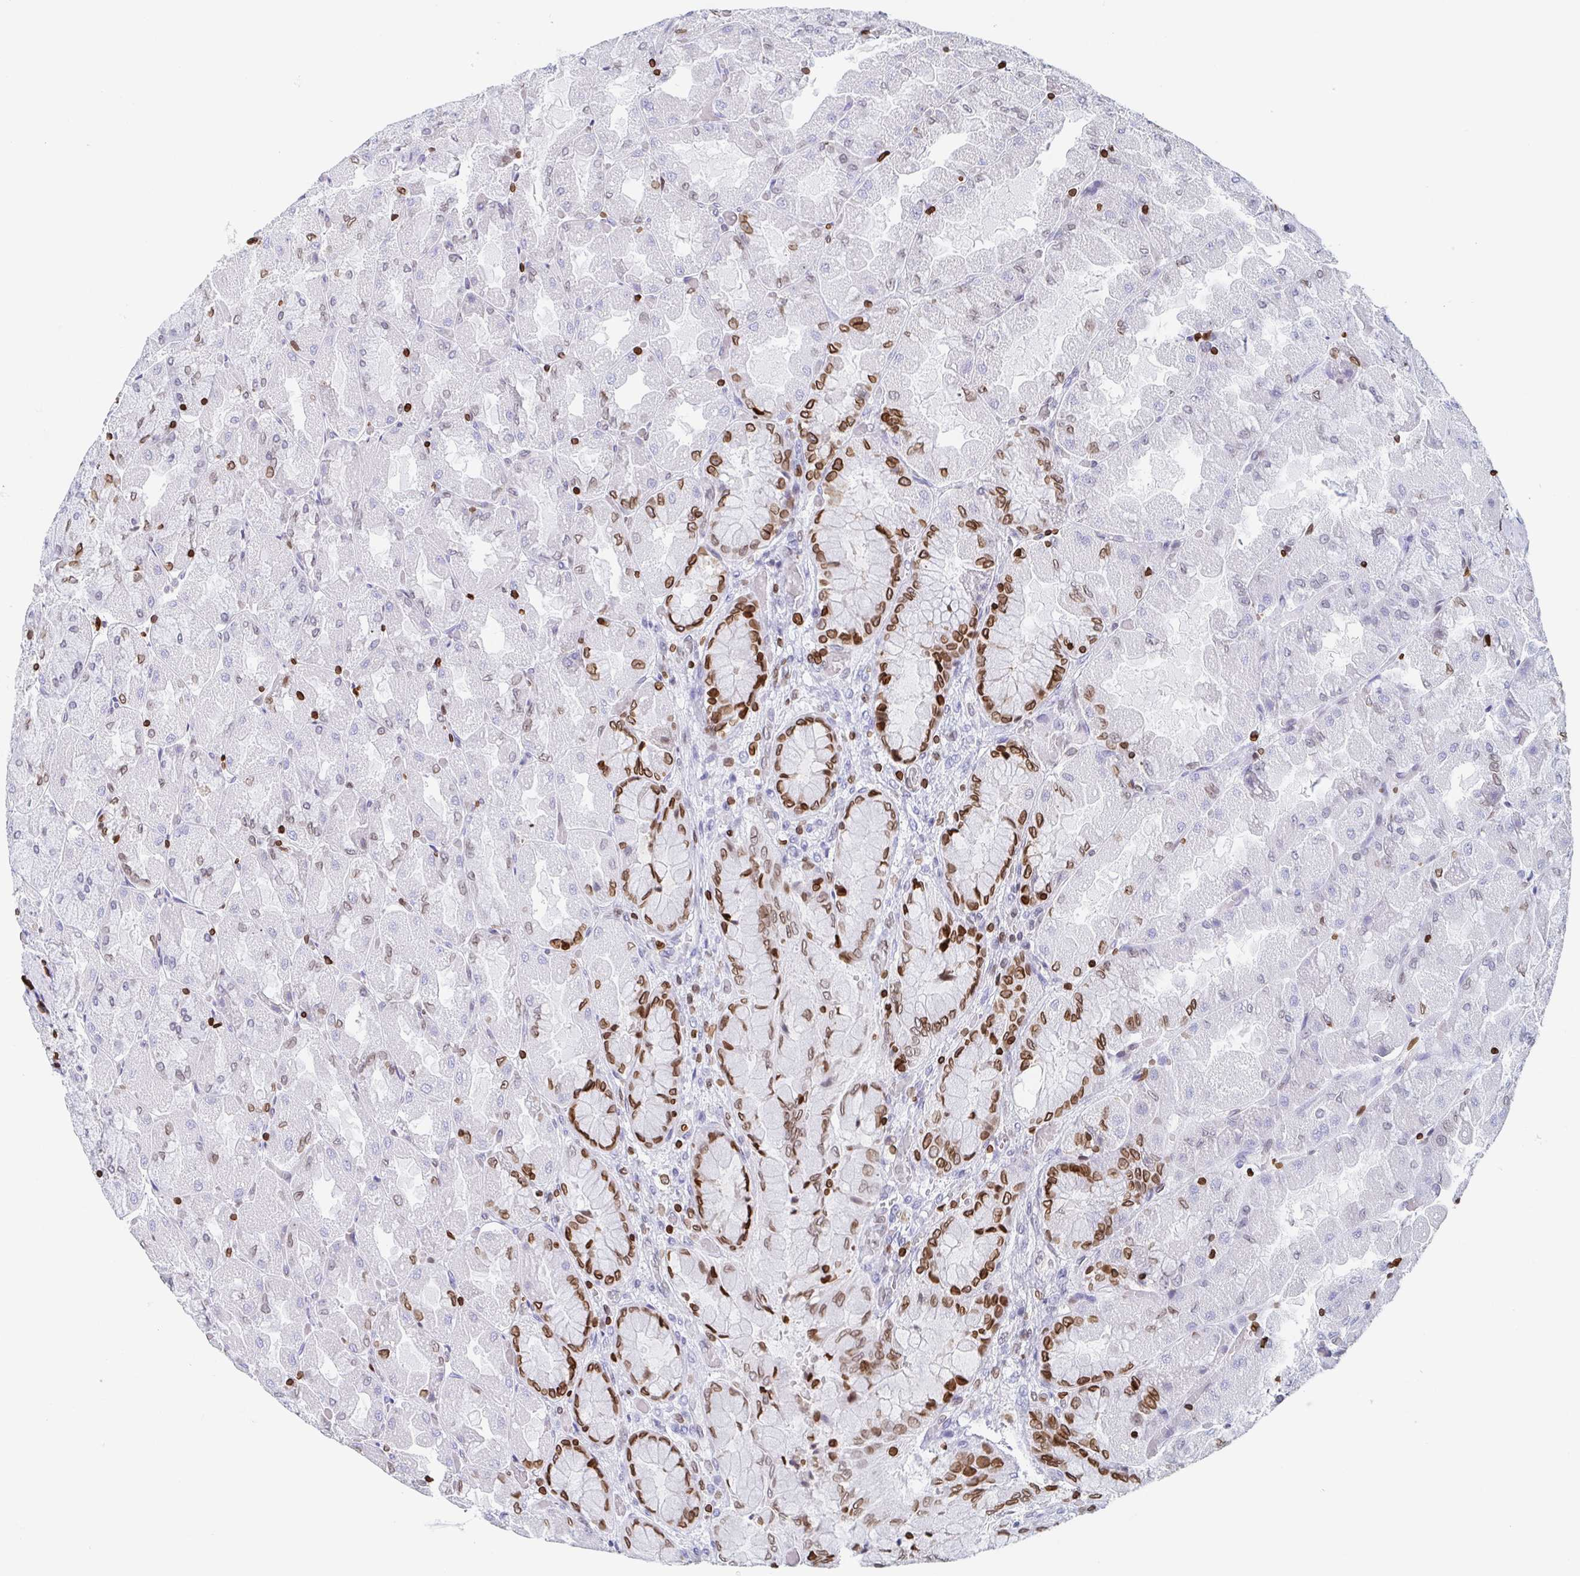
{"staining": {"intensity": "moderate", "quantity": "25%-75%", "location": "cytoplasmic/membranous,nuclear"}, "tissue": "stomach", "cell_type": "Glandular cells", "image_type": "normal", "snomed": [{"axis": "morphology", "description": "Normal tissue, NOS"}, {"axis": "topography", "description": "Stomach"}], "caption": "Protein staining by immunohistochemistry (IHC) displays moderate cytoplasmic/membranous,nuclear positivity in about 25%-75% of glandular cells in normal stomach.", "gene": "BTBD7", "patient": {"sex": "female", "age": 61}}